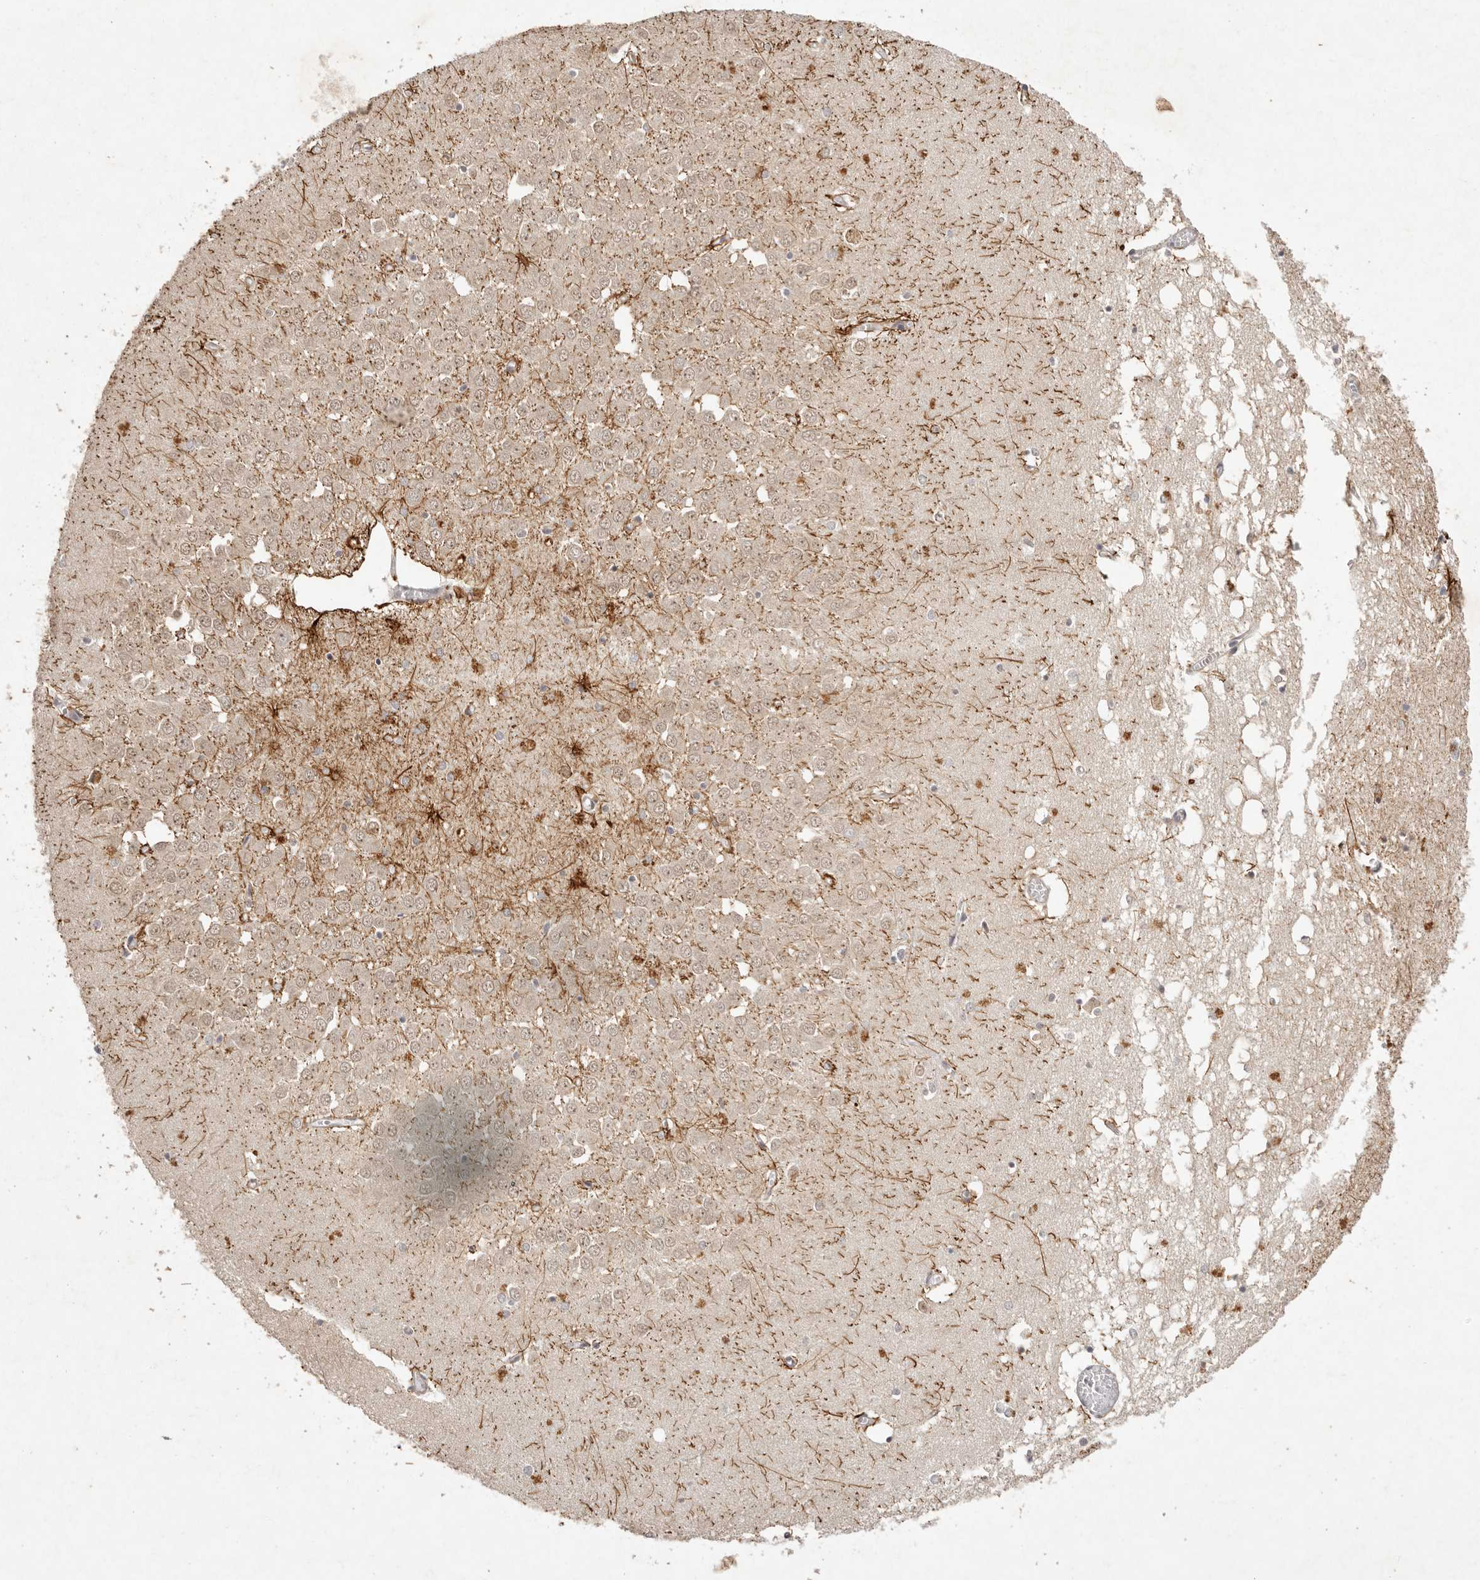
{"staining": {"intensity": "strong", "quantity": "25%-75%", "location": "cytoplasmic/membranous"}, "tissue": "hippocampus", "cell_type": "Glial cells", "image_type": "normal", "snomed": [{"axis": "morphology", "description": "Normal tissue, NOS"}, {"axis": "topography", "description": "Hippocampus"}], "caption": "Strong cytoplasmic/membranous positivity for a protein is appreciated in about 25%-75% of glial cells of unremarkable hippocampus using IHC.", "gene": "BUD31", "patient": {"sex": "male", "age": 70}}